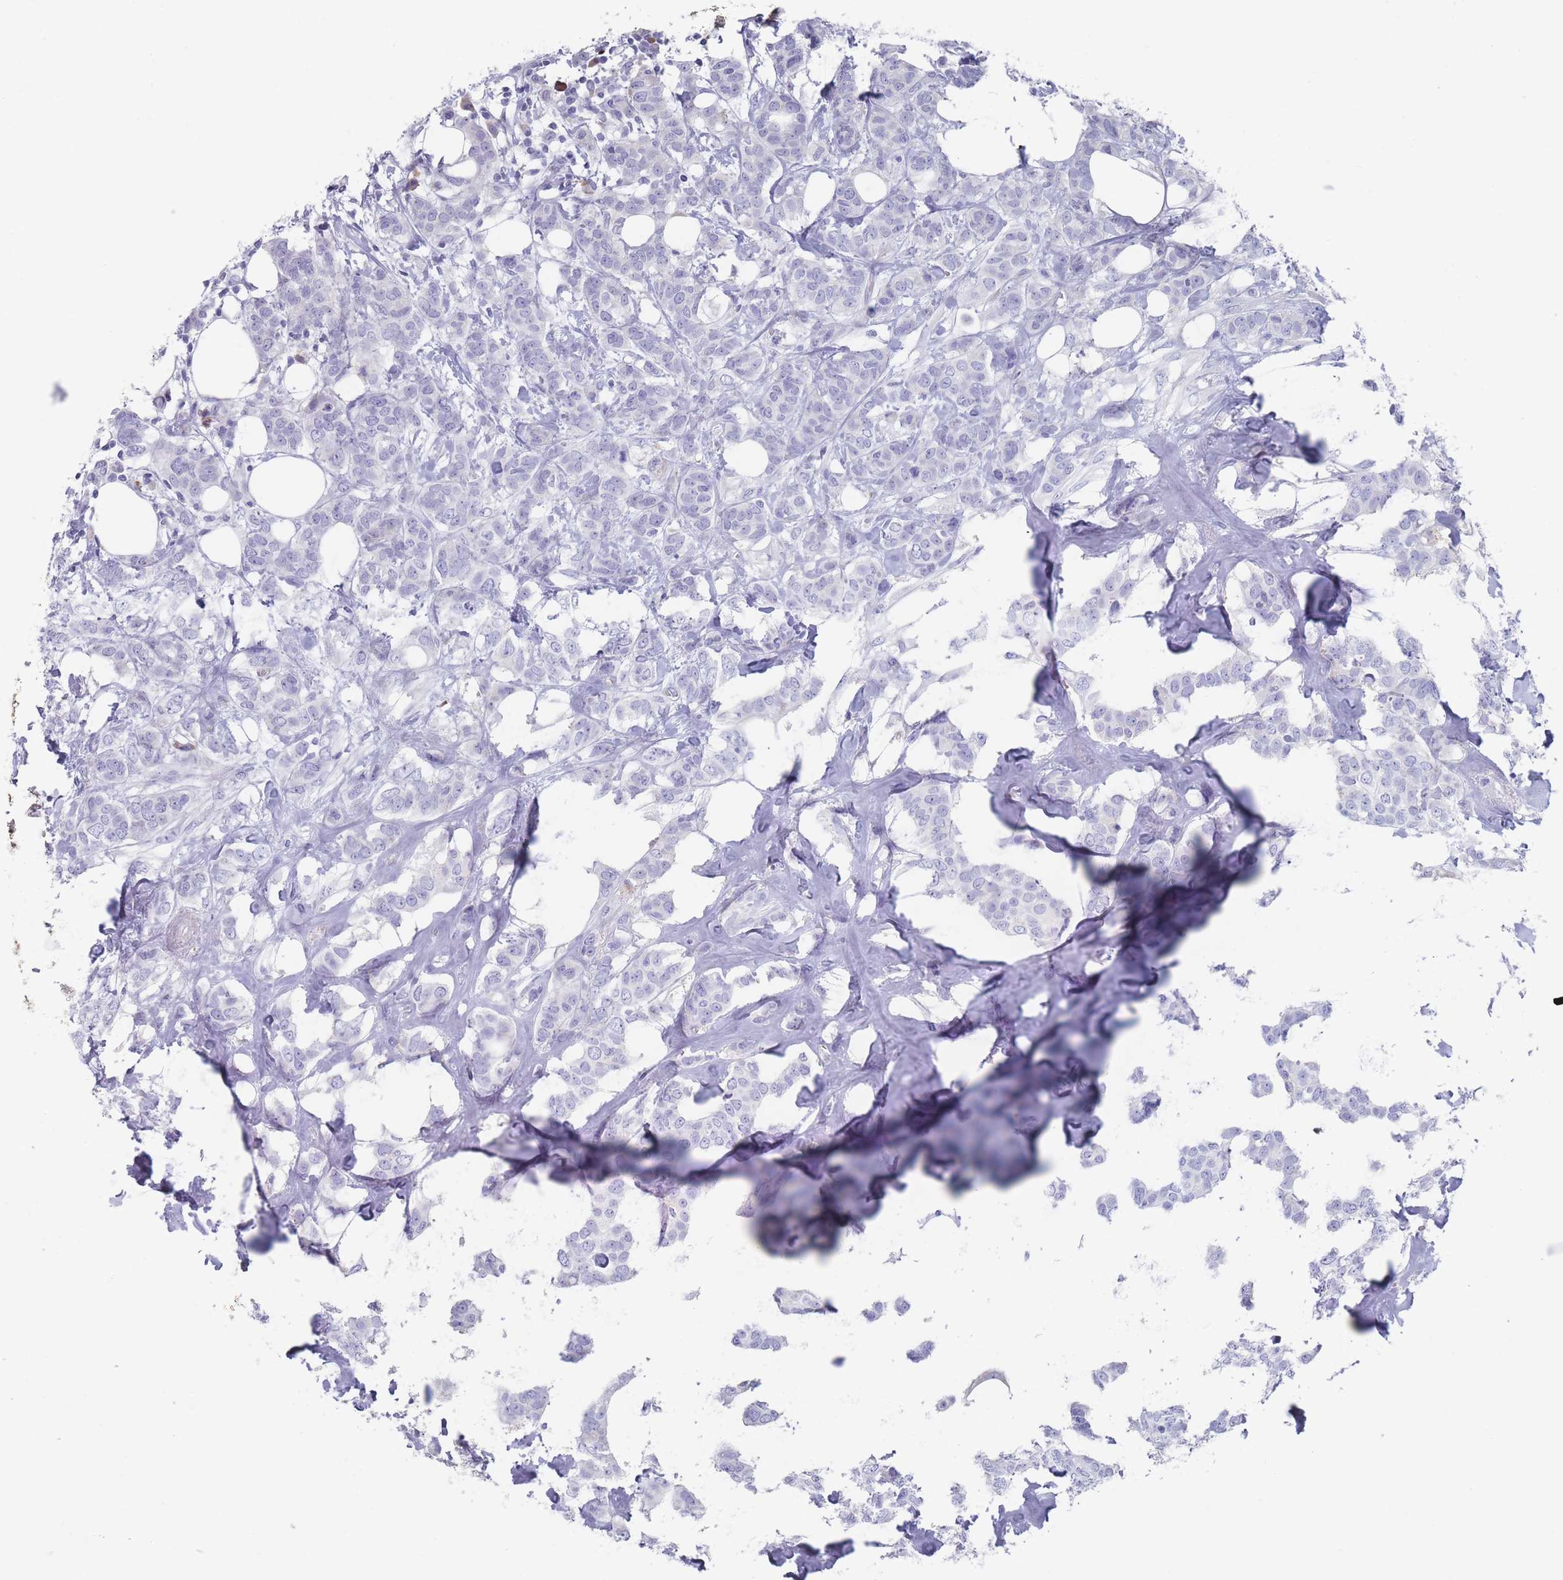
{"staining": {"intensity": "negative", "quantity": "none", "location": "none"}, "tissue": "breast cancer", "cell_type": "Tumor cells", "image_type": "cancer", "snomed": [{"axis": "morphology", "description": "Duct carcinoma"}, {"axis": "topography", "description": "Breast"}], "caption": "Tumor cells show no significant staining in infiltrating ductal carcinoma (breast).", "gene": "ST8SIA5", "patient": {"sex": "female", "age": 72}}